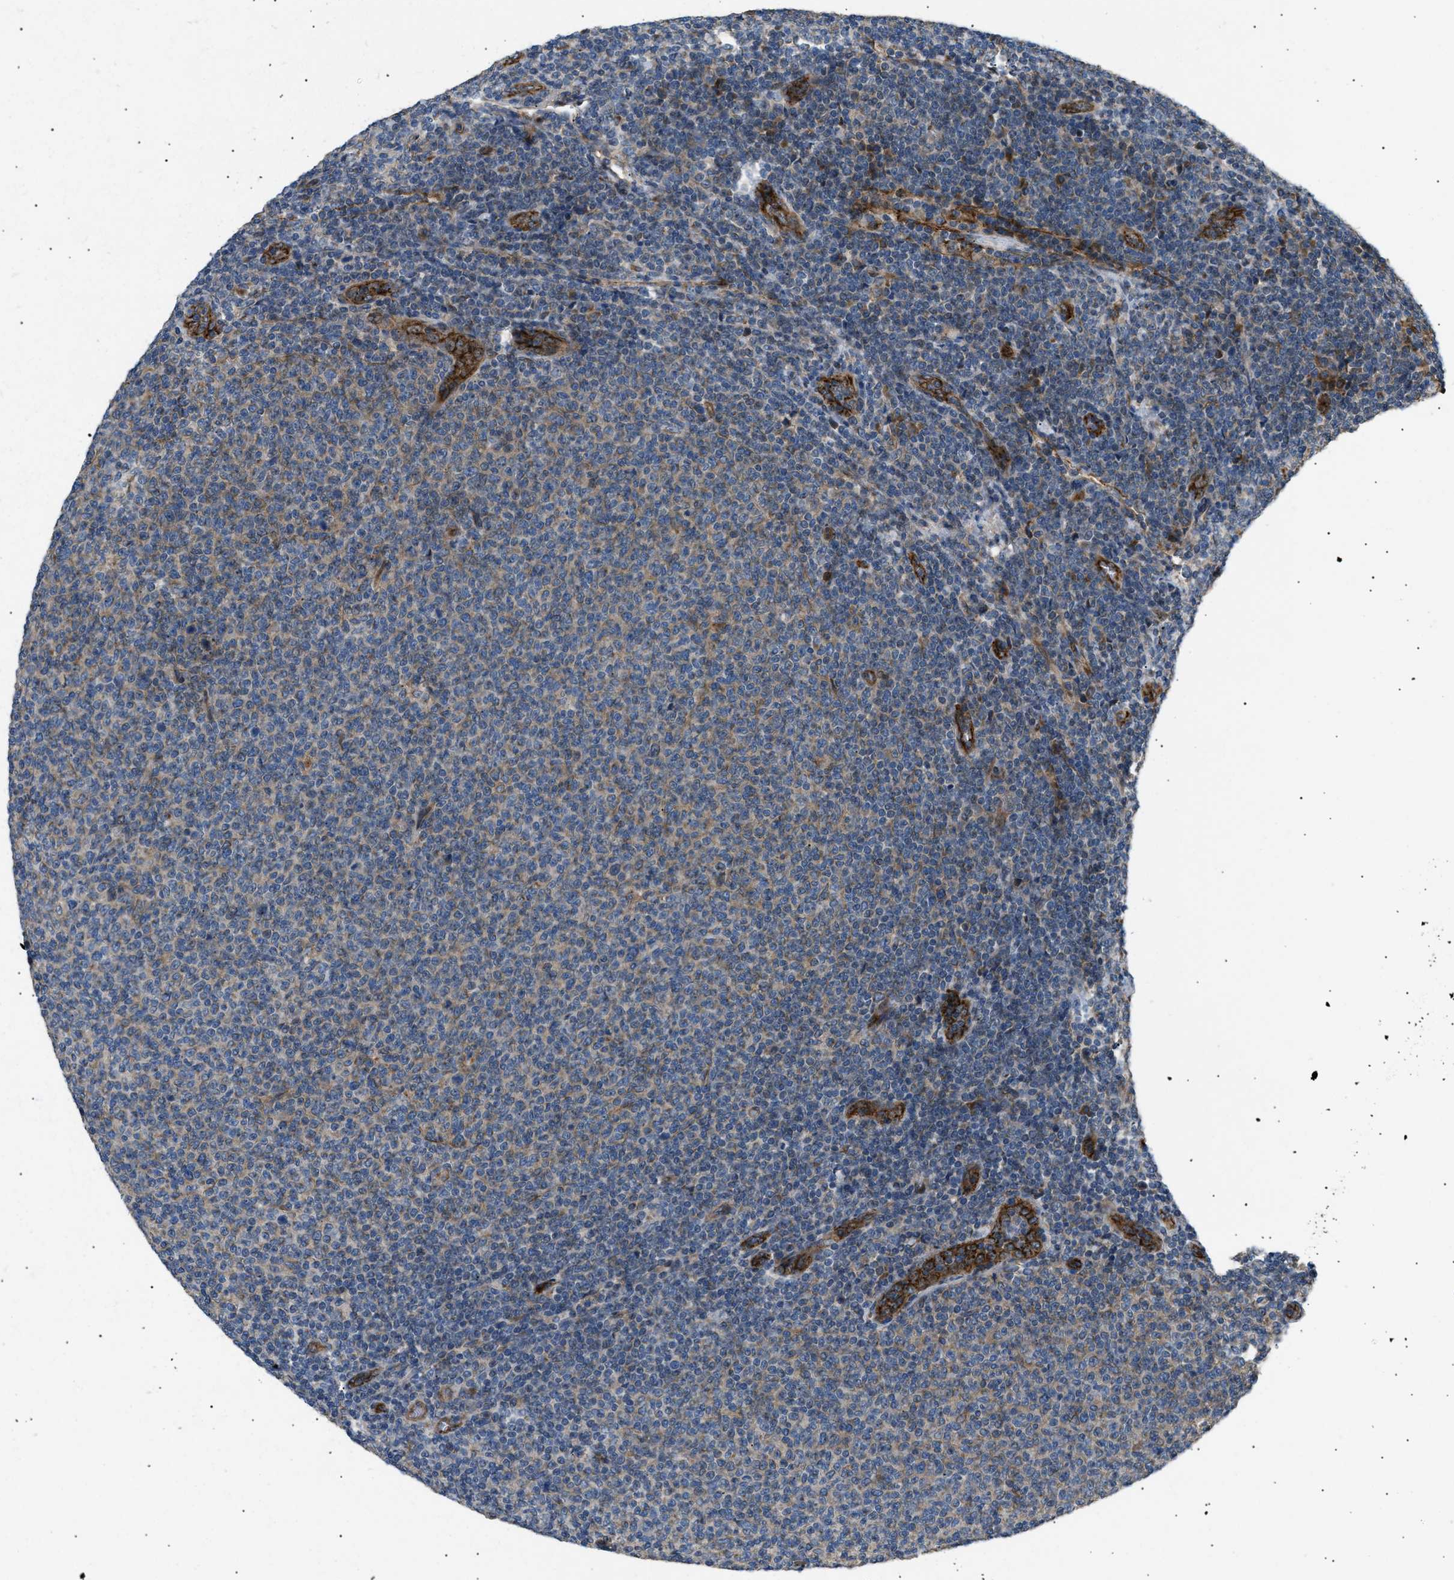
{"staining": {"intensity": "weak", "quantity": "<25%", "location": "cytoplasmic/membranous"}, "tissue": "lymphoma", "cell_type": "Tumor cells", "image_type": "cancer", "snomed": [{"axis": "morphology", "description": "Malignant lymphoma, non-Hodgkin's type, Low grade"}, {"axis": "topography", "description": "Lymph node"}], "caption": "IHC of lymphoma reveals no expression in tumor cells.", "gene": "LYSMD3", "patient": {"sex": "male", "age": 66}}